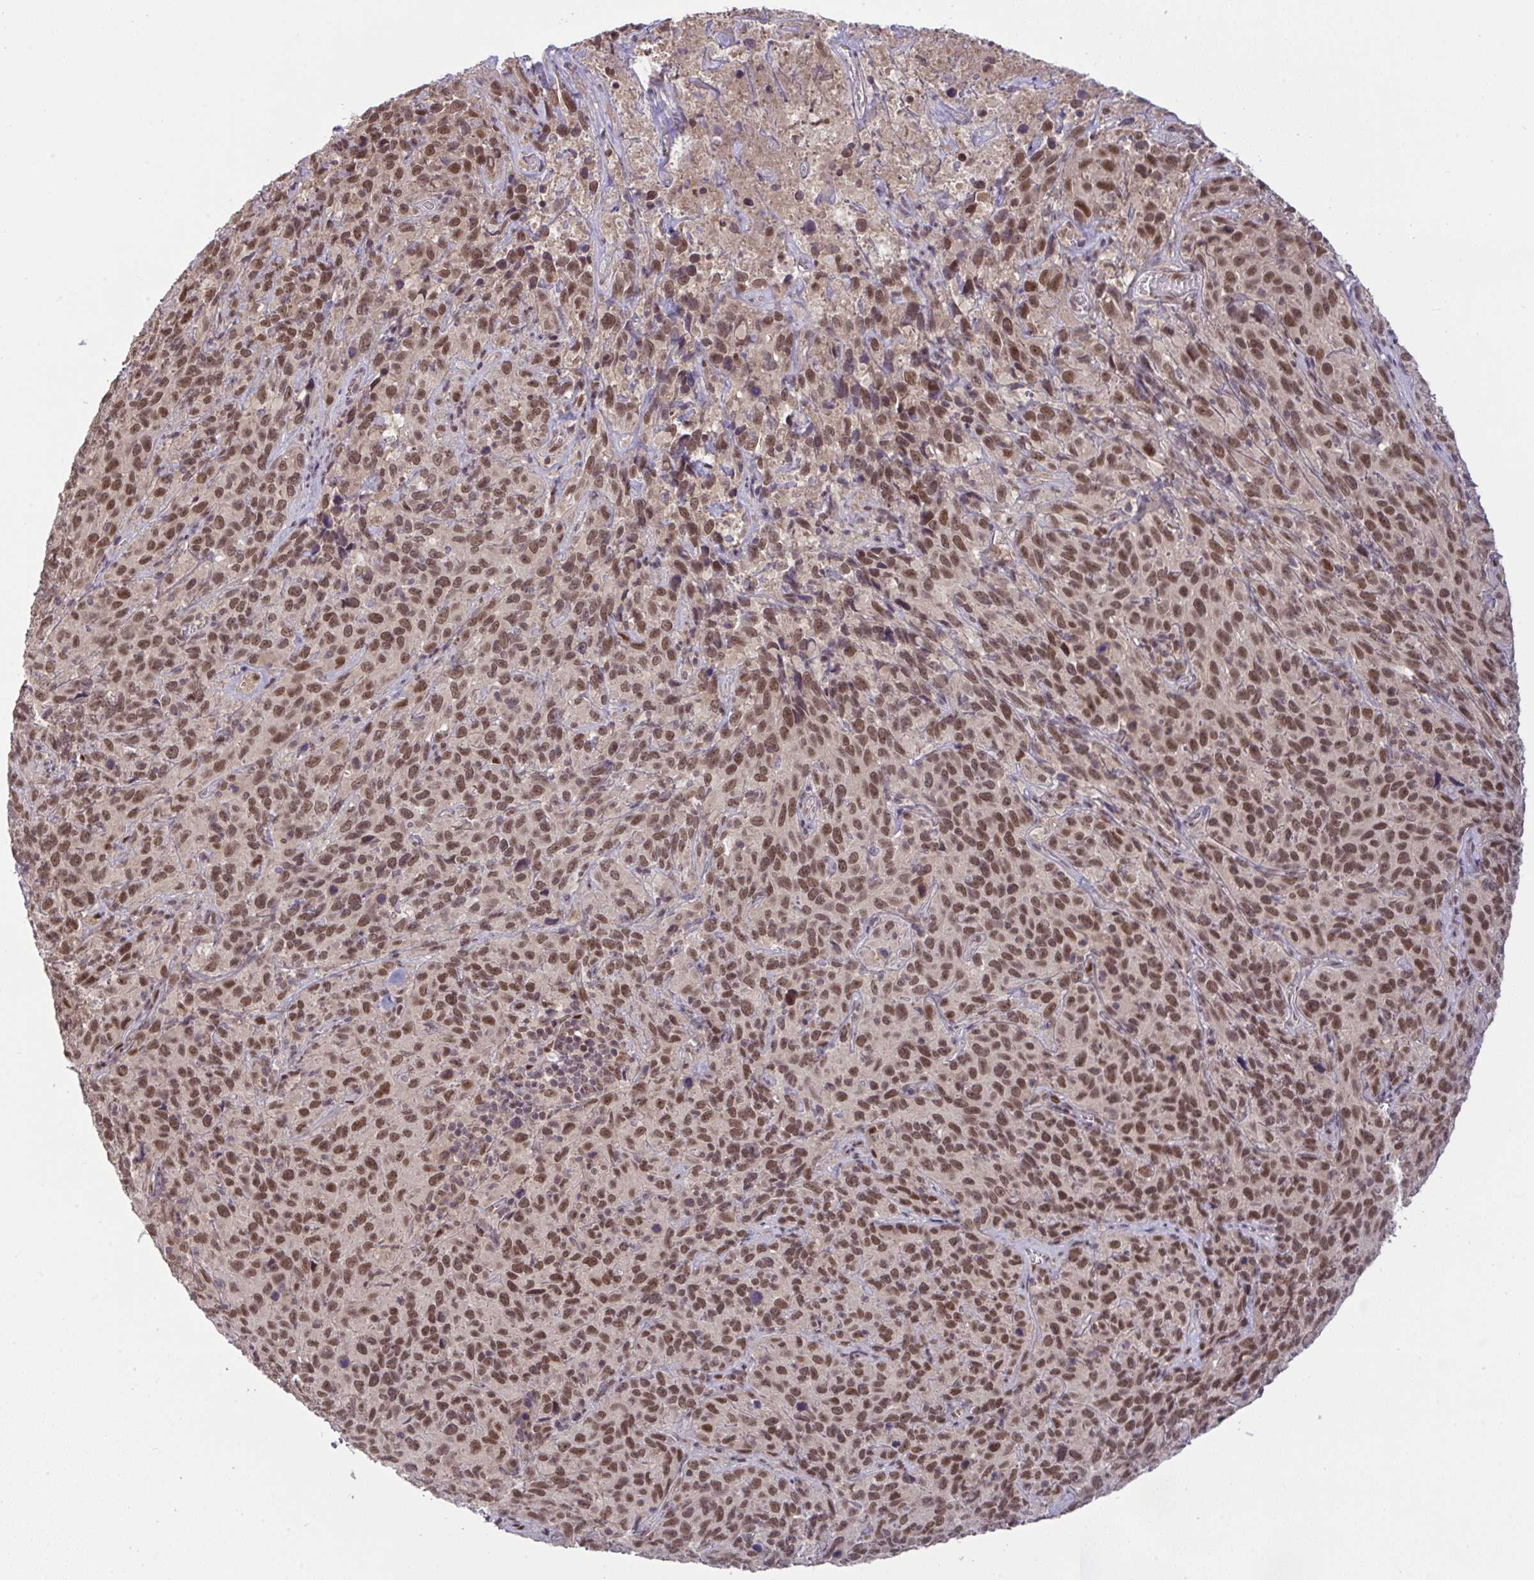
{"staining": {"intensity": "strong", "quantity": ">75%", "location": "nuclear"}, "tissue": "cervical cancer", "cell_type": "Tumor cells", "image_type": "cancer", "snomed": [{"axis": "morphology", "description": "Squamous cell carcinoma, NOS"}, {"axis": "topography", "description": "Cervix"}], "caption": "Protein expression by immunohistochemistry shows strong nuclear positivity in about >75% of tumor cells in cervical squamous cell carcinoma.", "gene": "KLF2", "patient": {"sex": "female", "age": 51}}